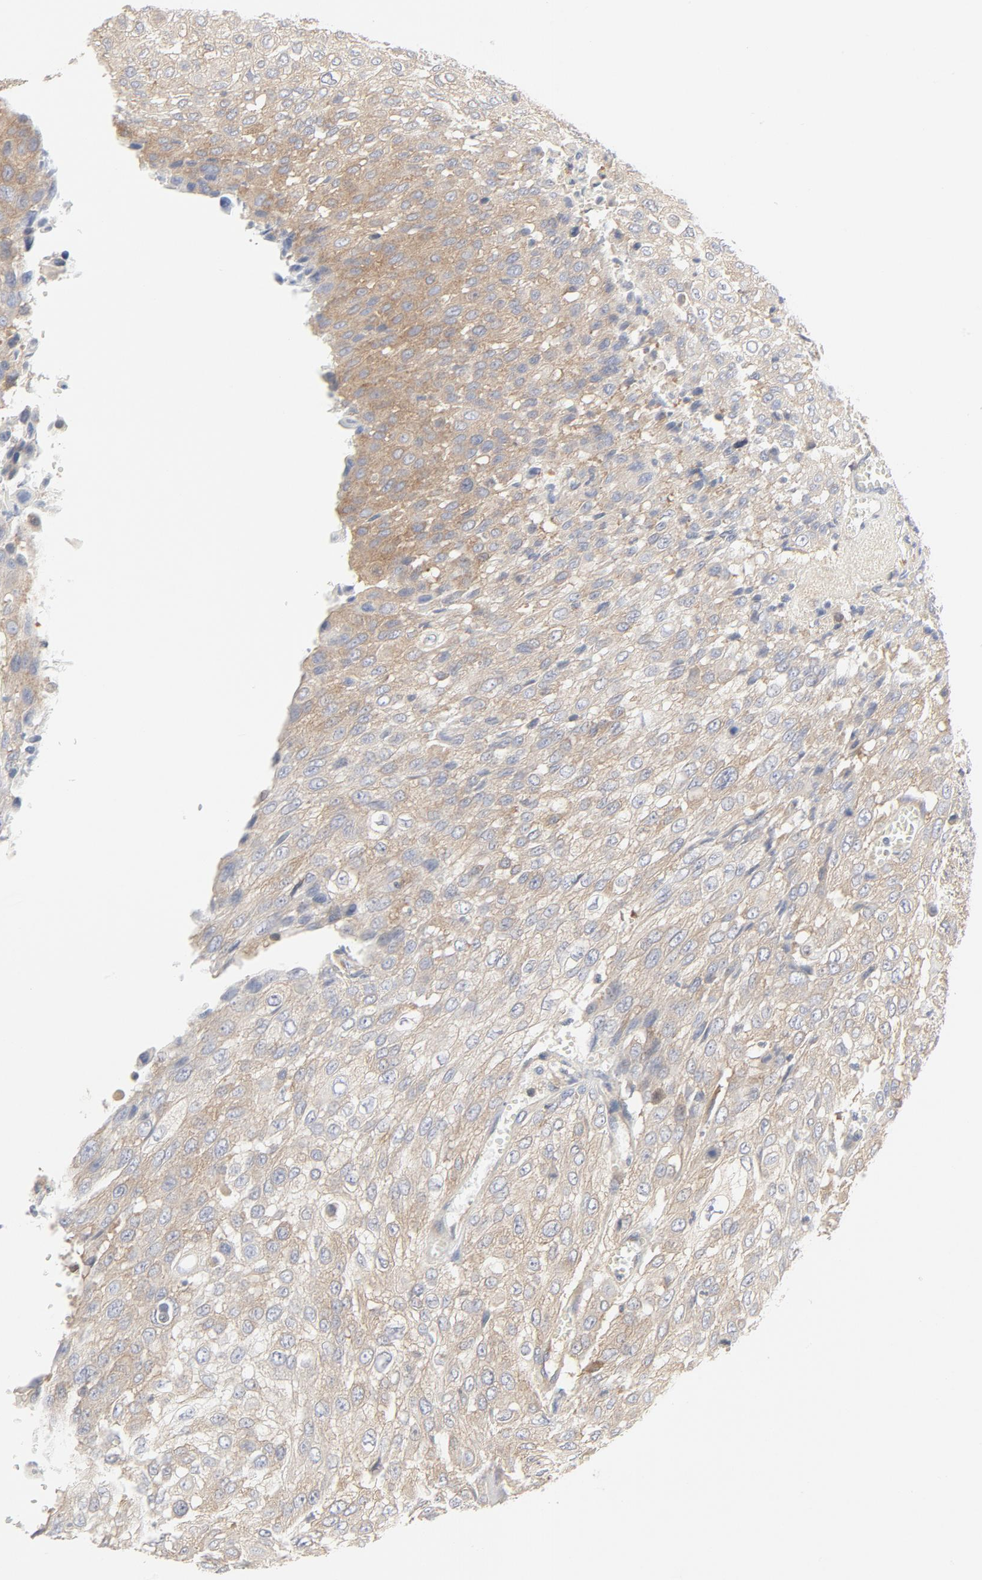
{"staining": {"intensity": "weak", "quantity": "25%-75%", "location": "cytoplasmic/membranous"}, "tissue": "urothelial cancer", "cell_type": "Tumor cells", "image_type": "cancer", "snomed": [{"axis": "morphology", "description": "Urothelial carcinoma, High grade"}, {"axis": "topography", "description": "Urinary bladder"}], "caption": "Protein staining of urothelial carcinoma (high-grade) tissue displays weak cytoplasmic/membranous positivity in approximately 25%-75% of tumor cells.", "gene": "RABEP1", "patient": {"sex": "male", "age": 57}}